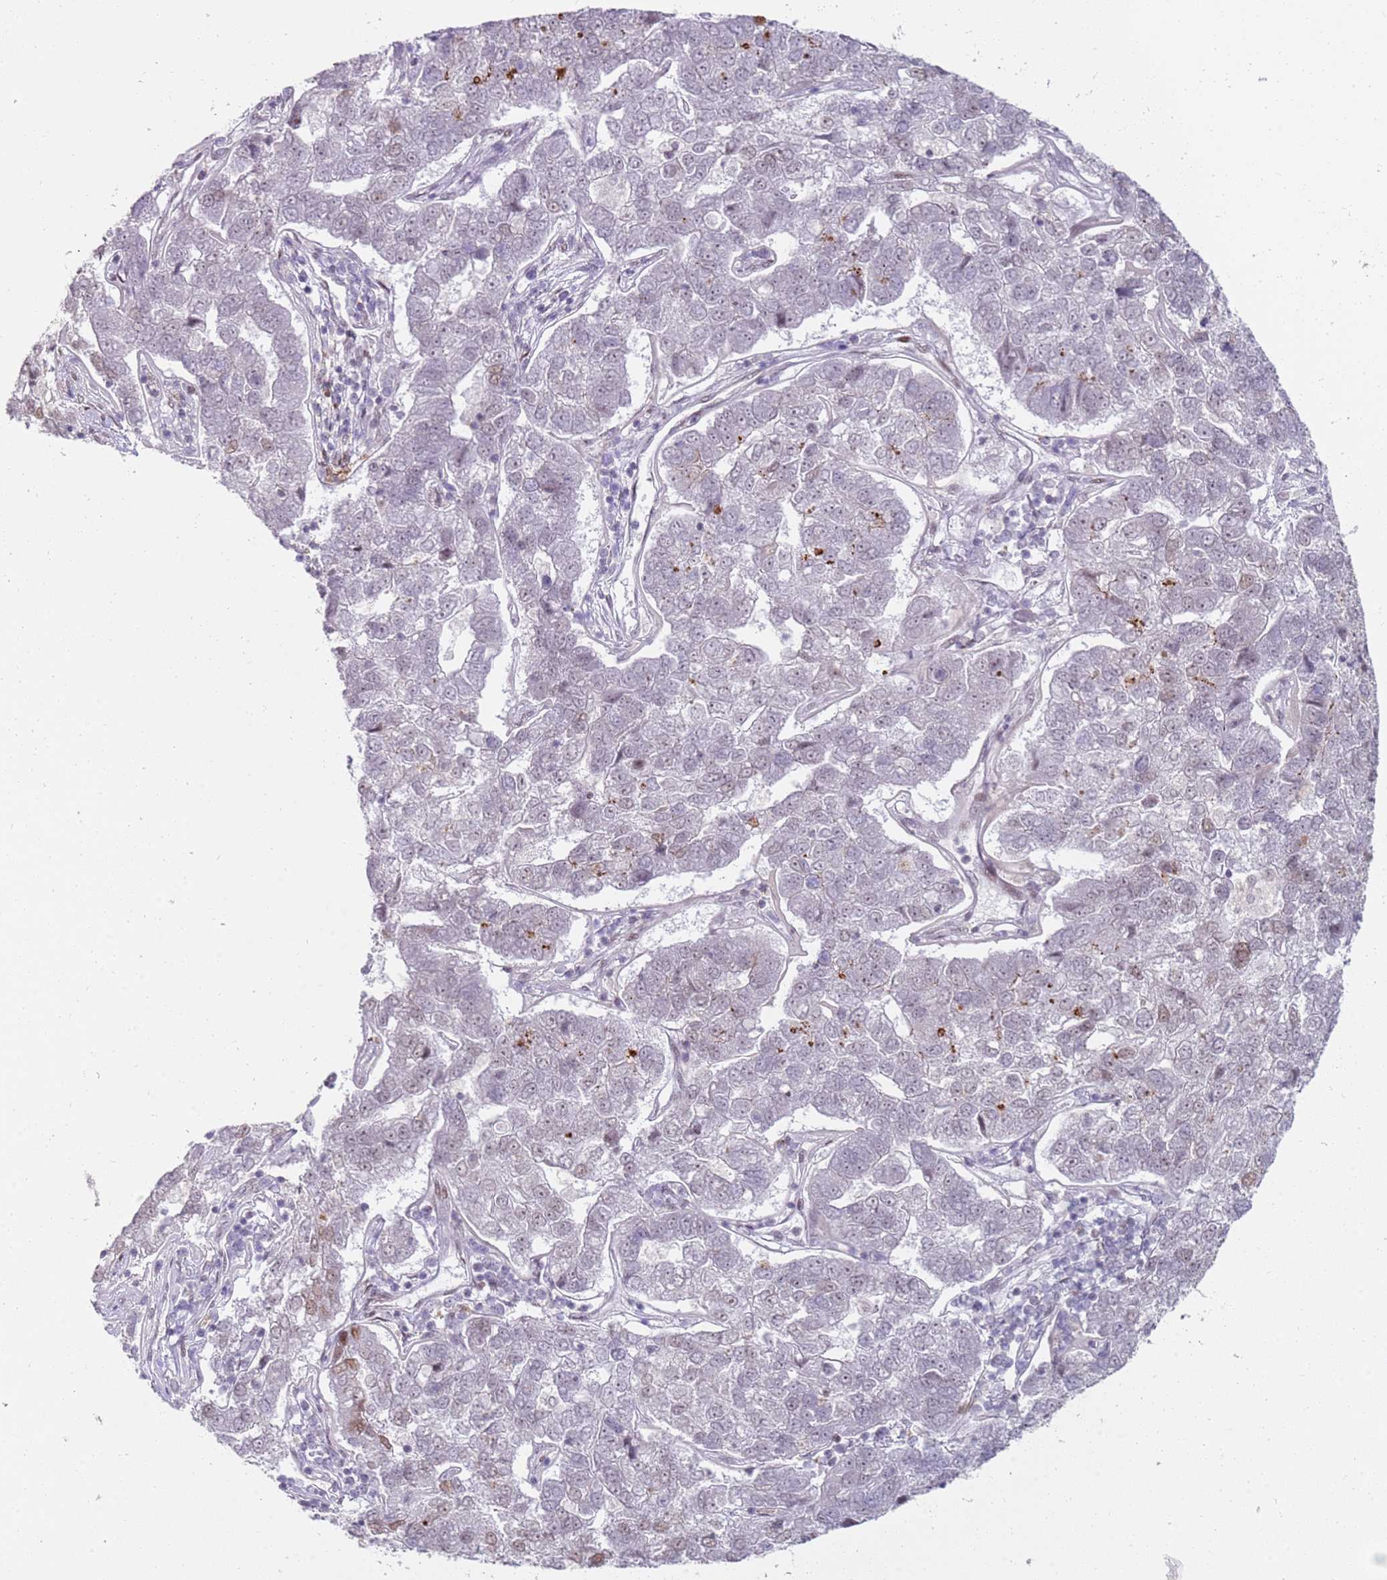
{"staining": {"intensity": "moderate", "quantity": "<25%", "location": "nuclear"}, "tissue": "pancreatic cancer", "cell_type": "Tumor cells", "image_type": "cancer", "snomed": [{"axis": "morphology", "description": "Adenocarcinoma, NOS"}, {"axis": "topography", "description": "Pancreas"}], "caption": "This is a micrograph of IHC staining of pancreatic adenocarcinoma, which shows moderate staining in the nuclear of tumor cells.", "gene": "PHC2", "patient": {"sex": "female", "age": 61}}